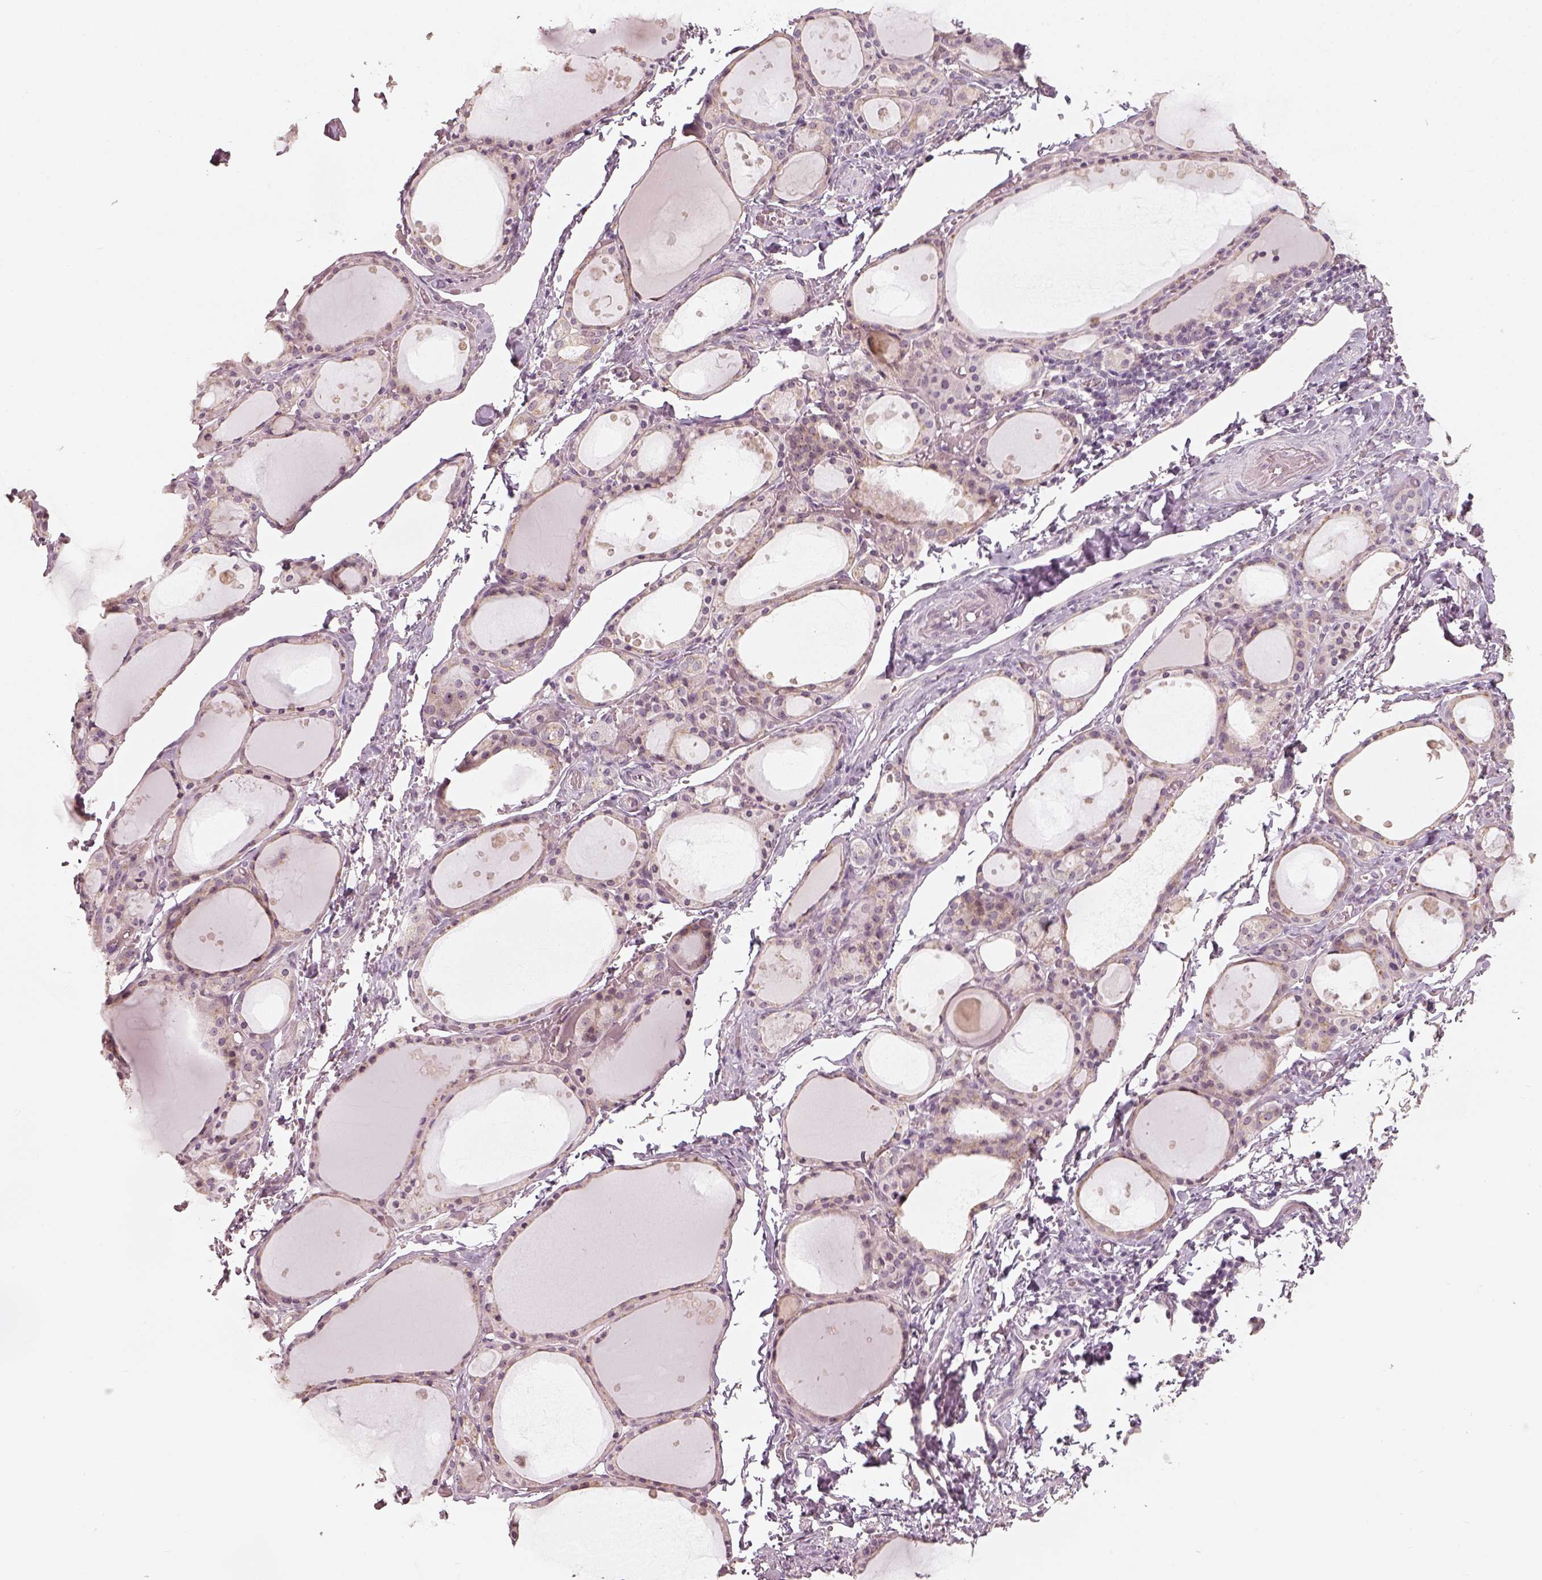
{"staining": {"intensity": "weak", "quantity": ">75%", "location": "cytoplasmic/membranous"}, "tissue": "thyroid gland", "cell_type": "Glandular cells", "image_type": "normal", "snomed": [{"axis": "morphology", "description": "Normal tissue, NOS"}, {"axis": "topography", "description": "Thyroid gland"}], "caption": "Immunohistochemistry (IHC) (DAB) staining of normal thyroid gland reveals weak cytoplasmic/membranous protein staining in about >75% of glandular cells.", "gene": "CDS1", "patient": {"sex": "male", "age": 68}}